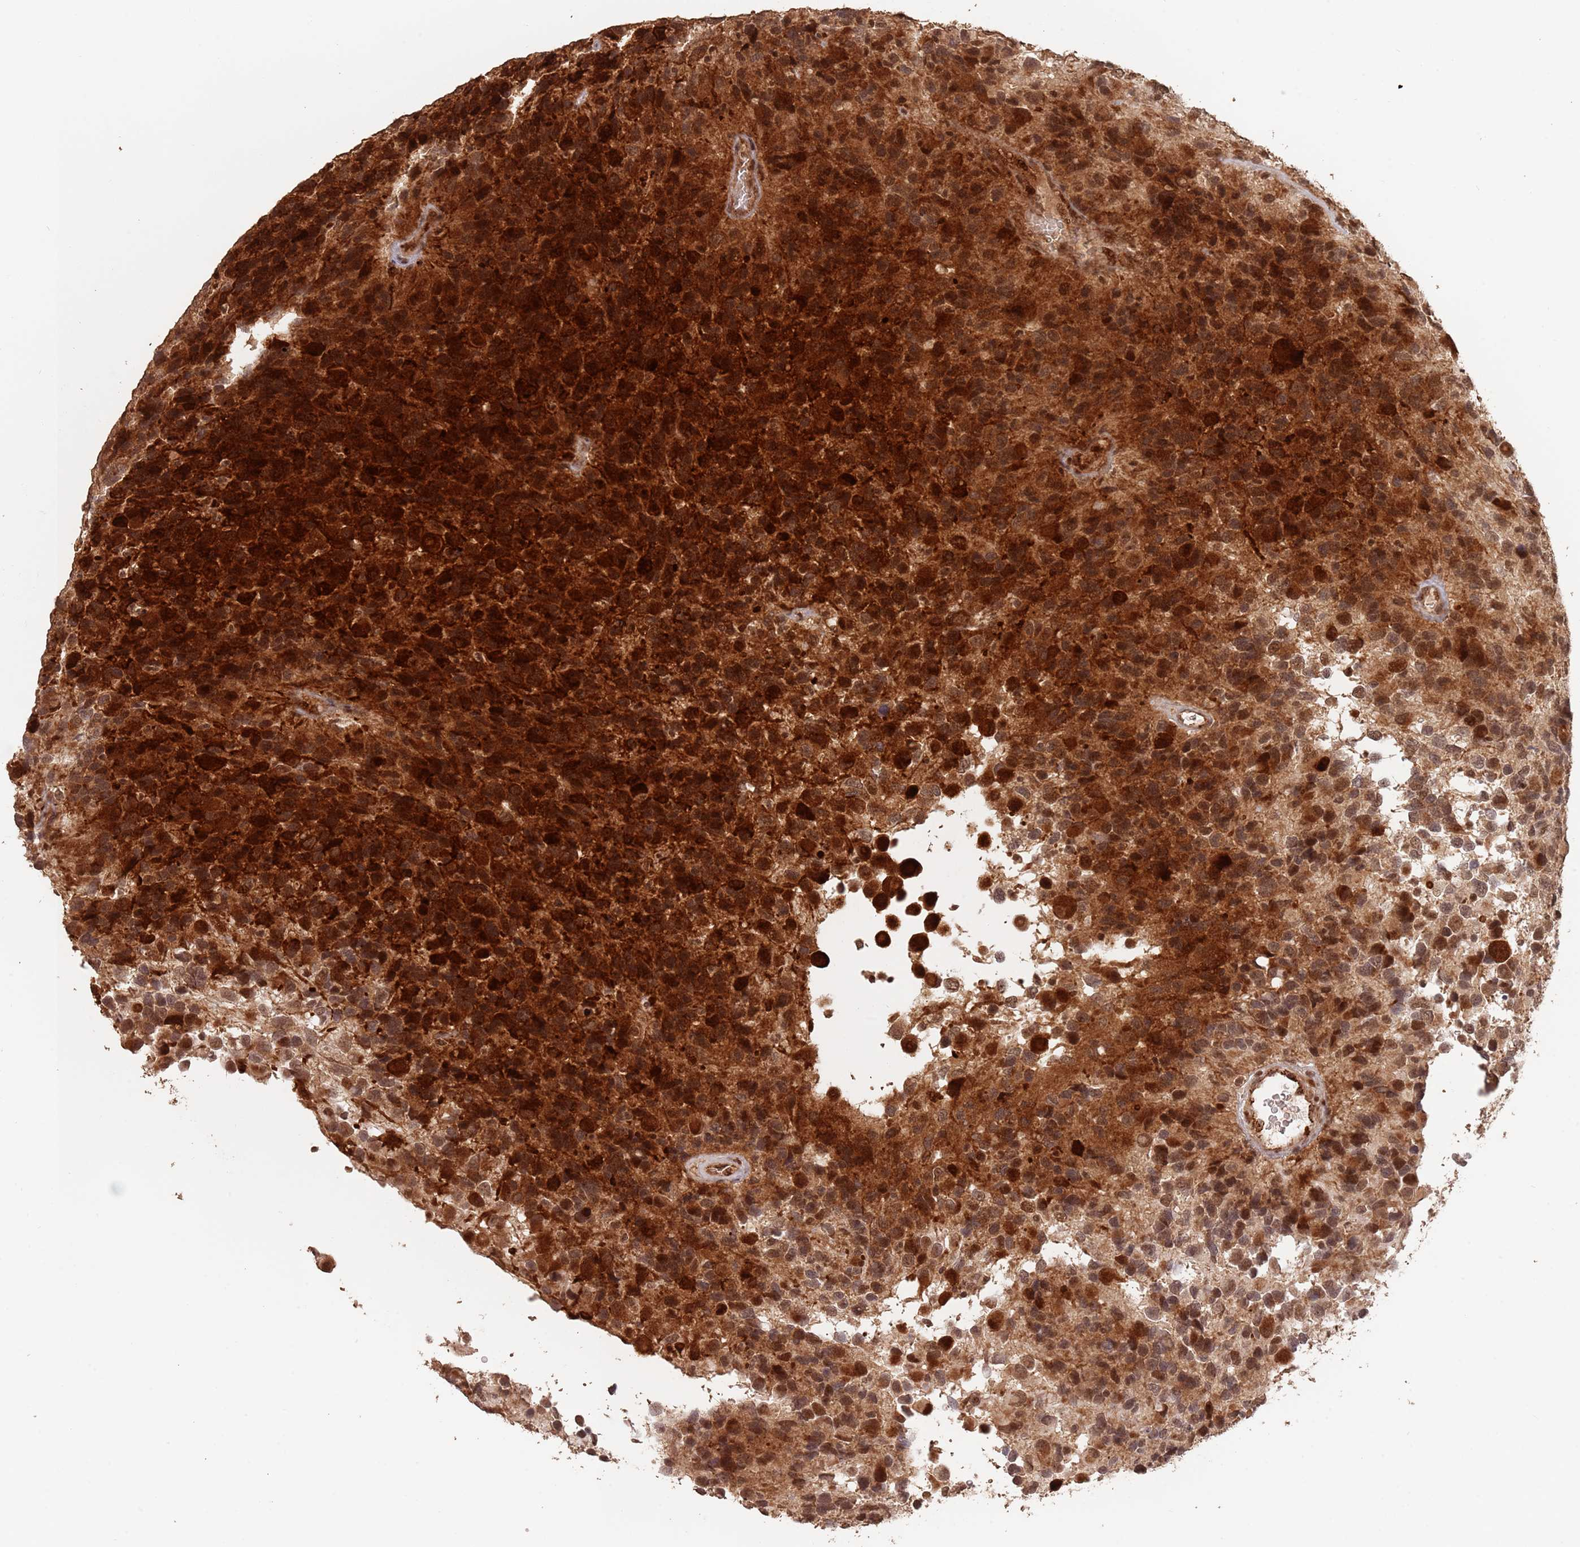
{"staining": {"intensity": "strong", "quantity": ">75%", "location": "cytoplasmic/membranous,nuclear"}, "tissue": "glioma", "cell_type": "Tumor cells", "image_type": "cancer", "snomed": [{"axis": "morphology", "description": "Glioma, malignant, High grade"}, {"axis": "topography", "description": "Brain"}], "caption": "A brown stain highlights strong cytoplasmic/membranous and nuclear positivity of a protein in glioma tumor cells.", "gene": "RFXANK", "patient": {"sex": "male", "age": 77}}